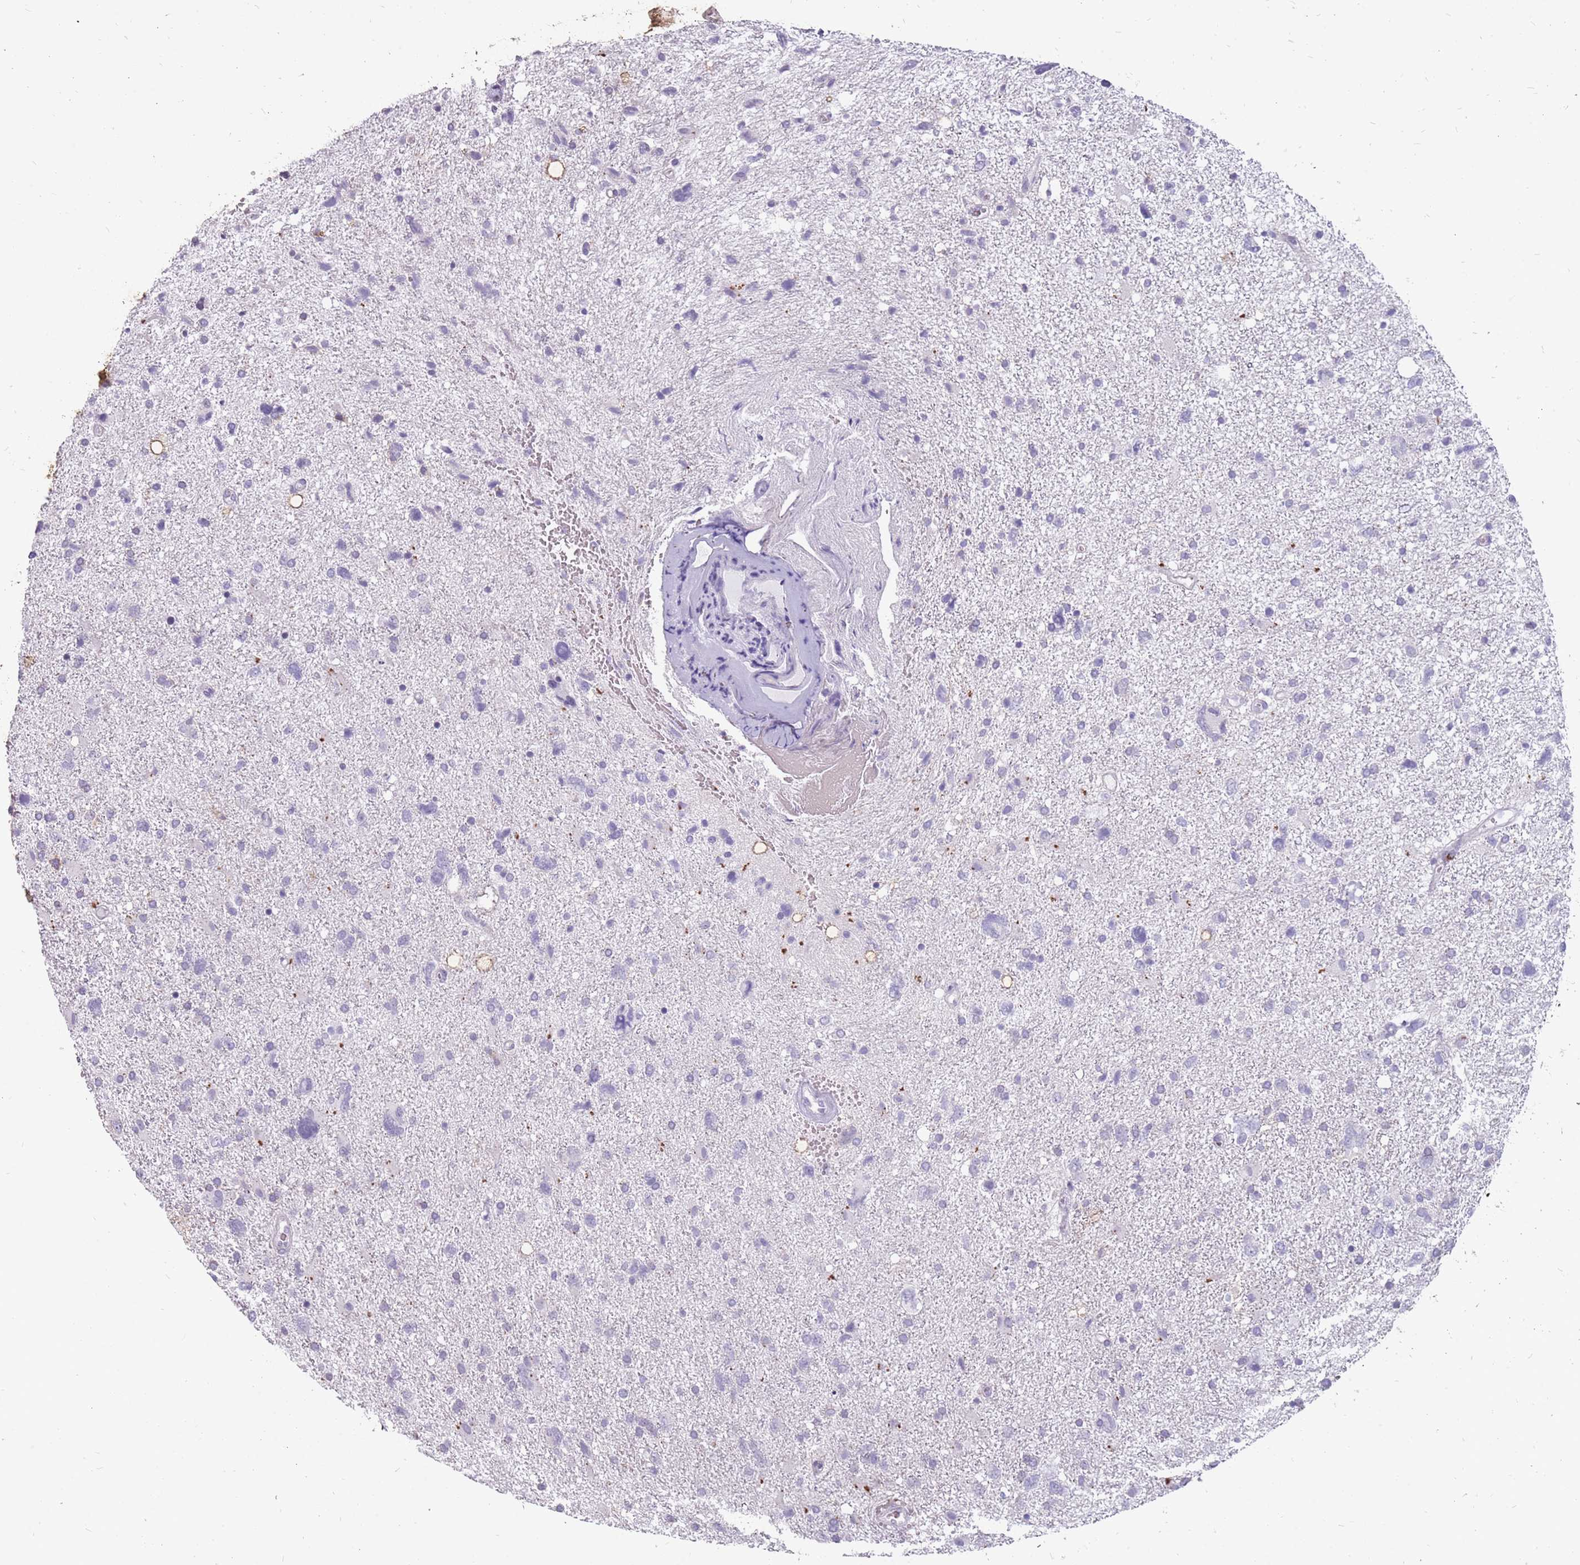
{"staining": {"intensity": "negative", "quantity": "none", "location": "none"}, "tissue": "glioma", "cell_type": "Tumor cells", "image_type": "cancer", "snomed": [{"axis": "morphology", "description": "Glioma, malignant, High grade"}, {"axis": "topography", "description": "Brain"}], "caption": "IHC of glioma demonstrates no staining in tumor cells.", "gene": "NEK6", "patient": {"sex": "male", "age": 61}}